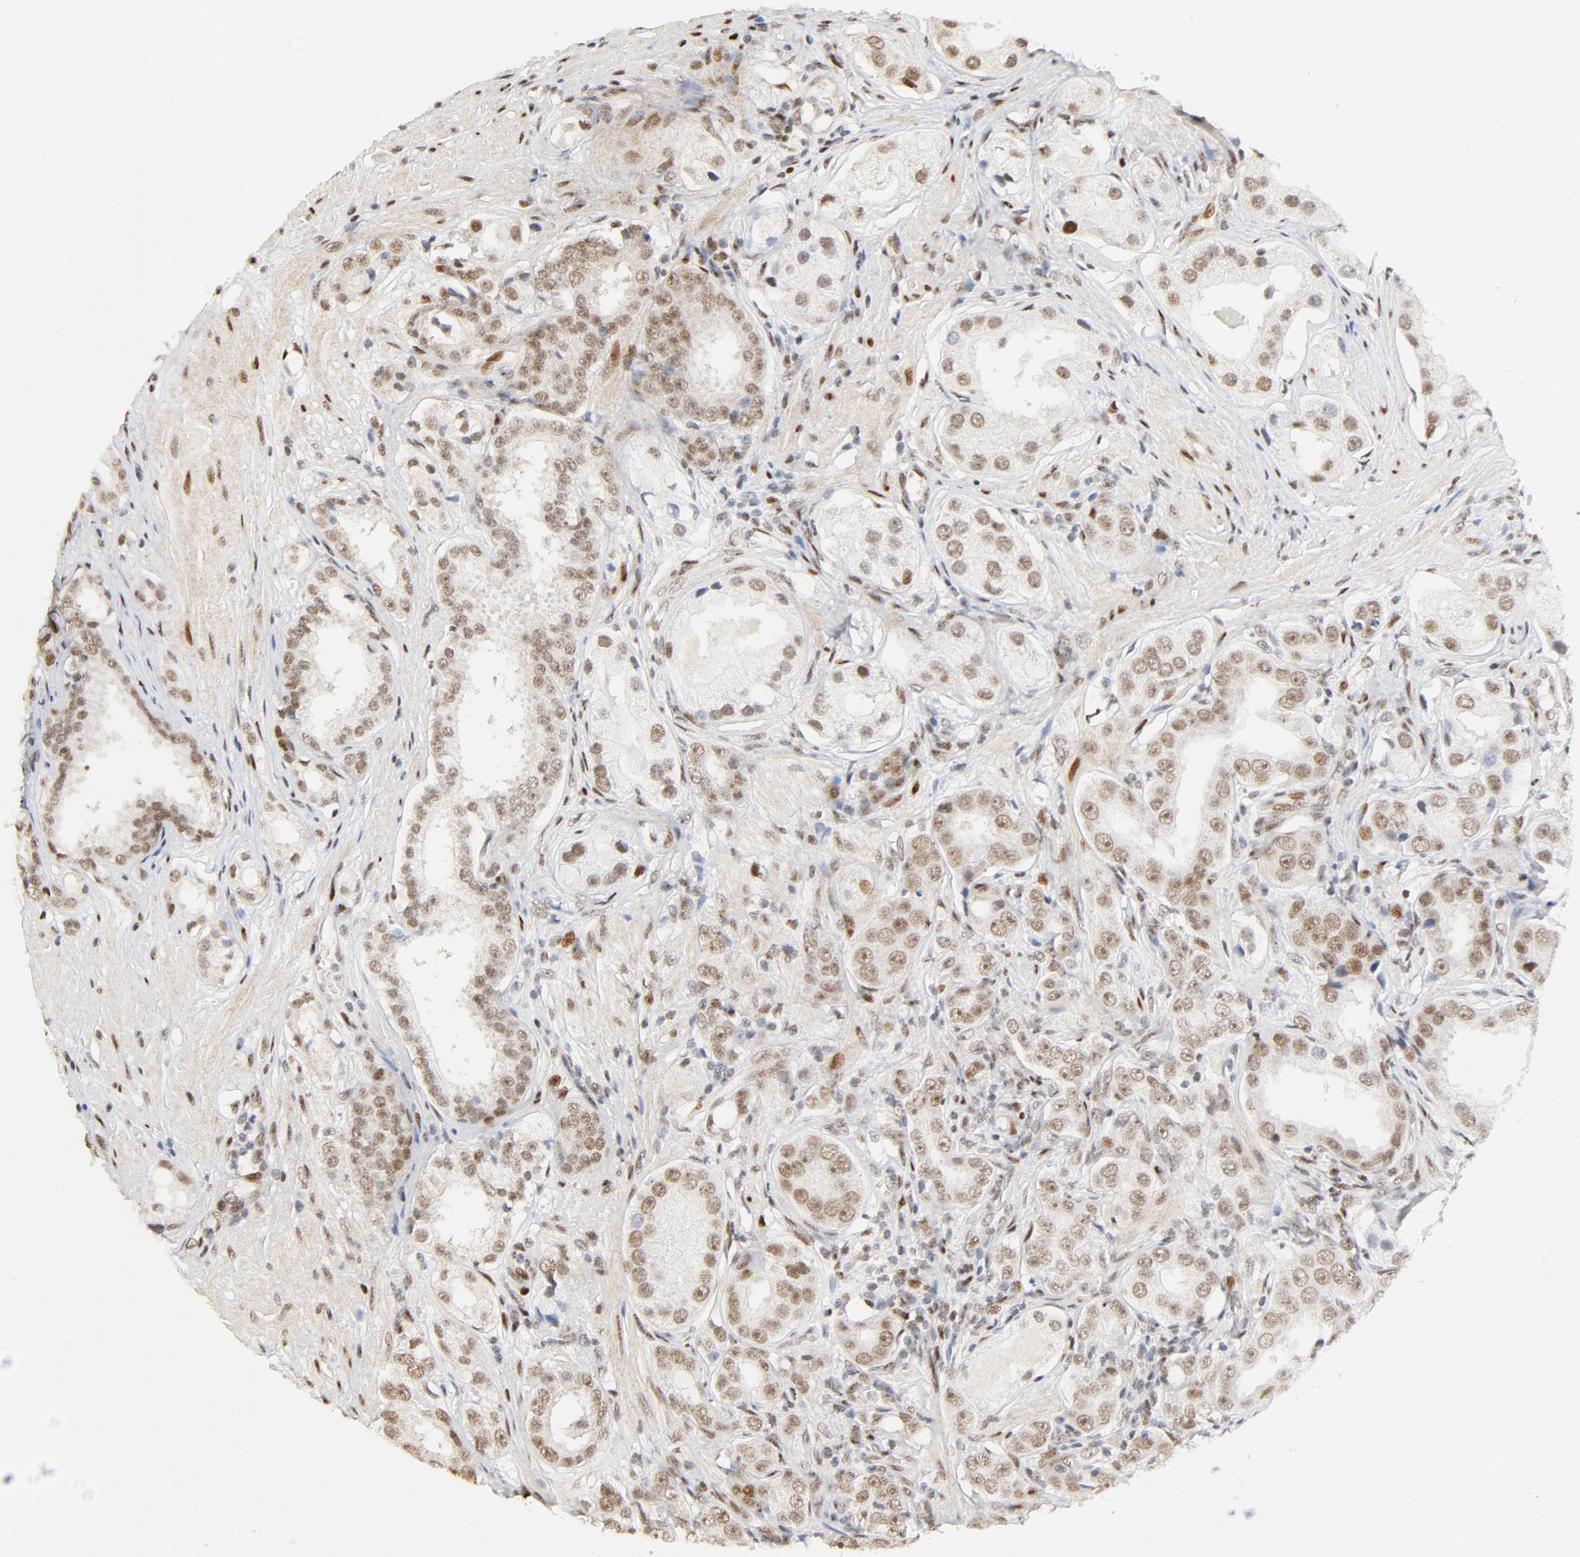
{"staining": {"intensity": "moderate", "quantity": ">75%", "location": "nuclear"}, "tissue": "prostate cancer", "cell_type": "Tumor cells", "image_type": "cancer", "snomed": [{"axis": "morphology", "description": "Adenocarcinoma, Medium grade"}, {"axis": "topography", "description": "Prostate"}], "caption": "A medium amount of moderate nuclear staining is present in approximately >75% of tumor cells in prostate adenocarcinoma (medium-grade) tissue. The staining was performed using DAB, with brown indicating positive protein expression. Nuclei are stained blue with hematoxylin.", "gene": "GTF2I", "patient": {"sex": "male", "age": 53}}